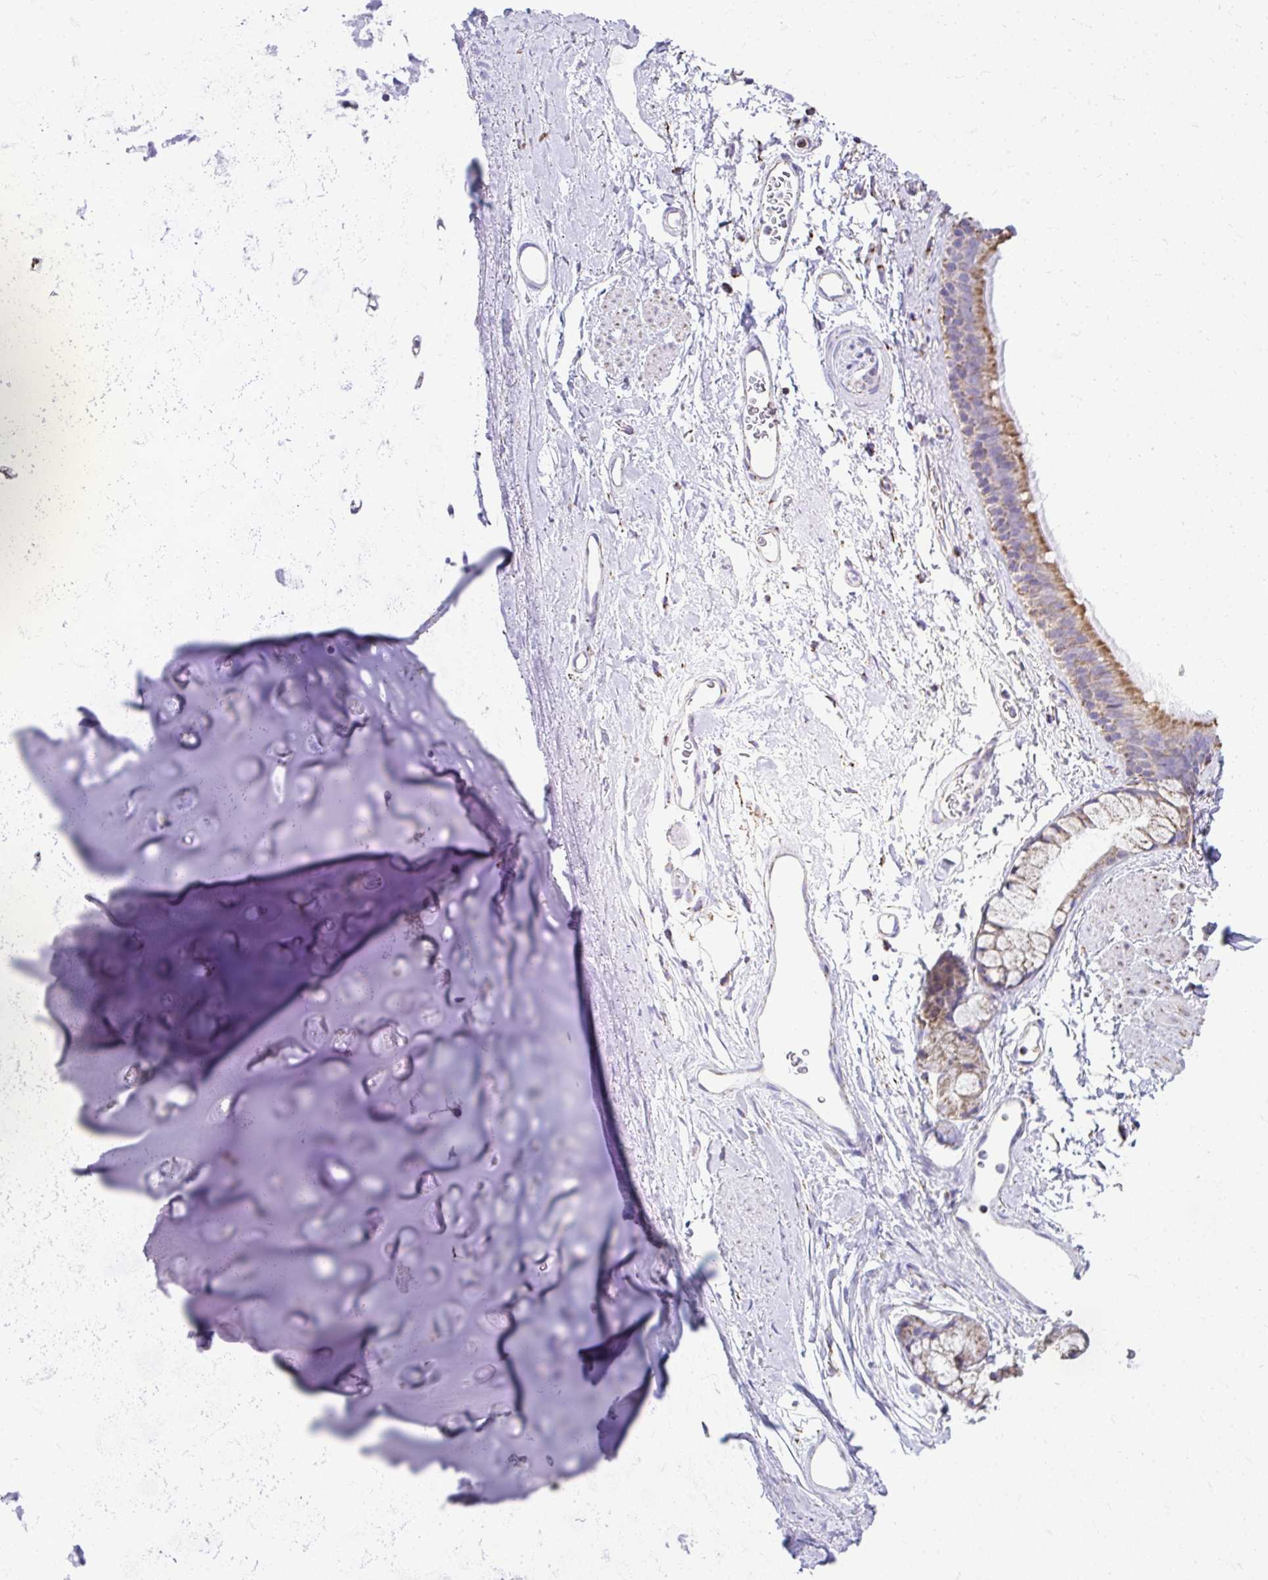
{"staining": {"intensity": "negative", "quantity": "none", "location": "none"}, "tissue": "adipose tissue", "cell_type": "Adipocytes", "image_type": "normal", "snomed": [{"axis": "morphology", "description": "Normal tissue, NOS"}, {"axis": "topography", "description": "Lymph node"}, {"axis": "topography", "description": "Cartilage tissue"}, {"axis": "topography", "description": "Bronchus"}], "caption": "Immunohistochemistry image of benign human adipose tissue stained for a protein (brown), which demonstrates no positivity in adipocytes. (DAB (3,3'-diaminobenzidine) immunohistochemistry, high magnification).", "gene": "MPZL2", "patient": {"sex": "female", "age": 70}}